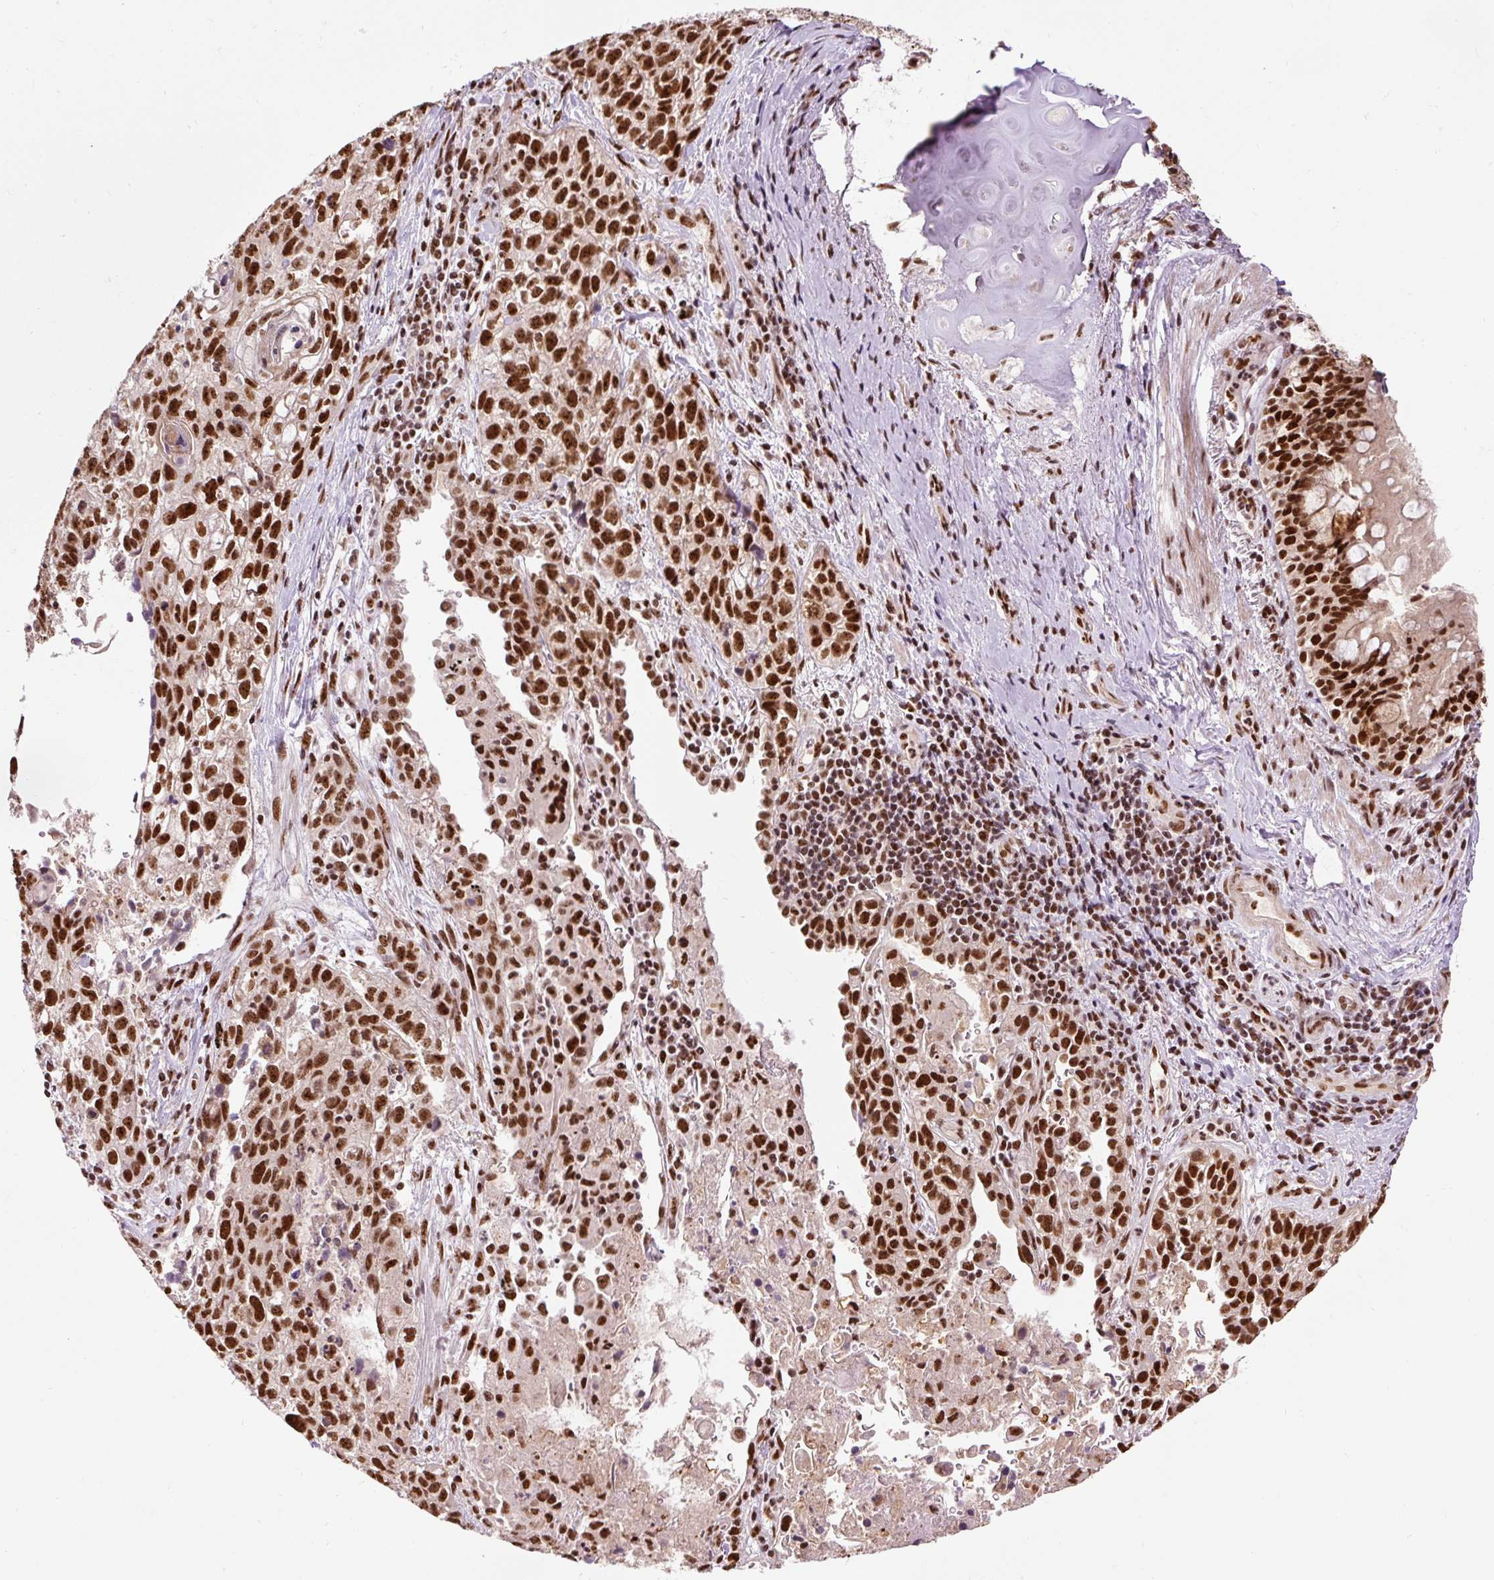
{"staining": {"intensity": "strong", "quantity": ">75%", "location": "nuclear"}, "tissue": "lung cancer", "cell_type": "Tumor cells", "image_type": "cancer", "snomed": [{"axis": "morphology", "description": "Squamous cell carcinoma, NOS"}, {"axis": "topography", "description": "Lung"}], "caption": "Strong nuclear expression is present in approximately >75% of tumor cells in squamous cell carcinoma (lung).", "gene": "ZBTB44", "patient": {"sex": "male", "age": 74}}